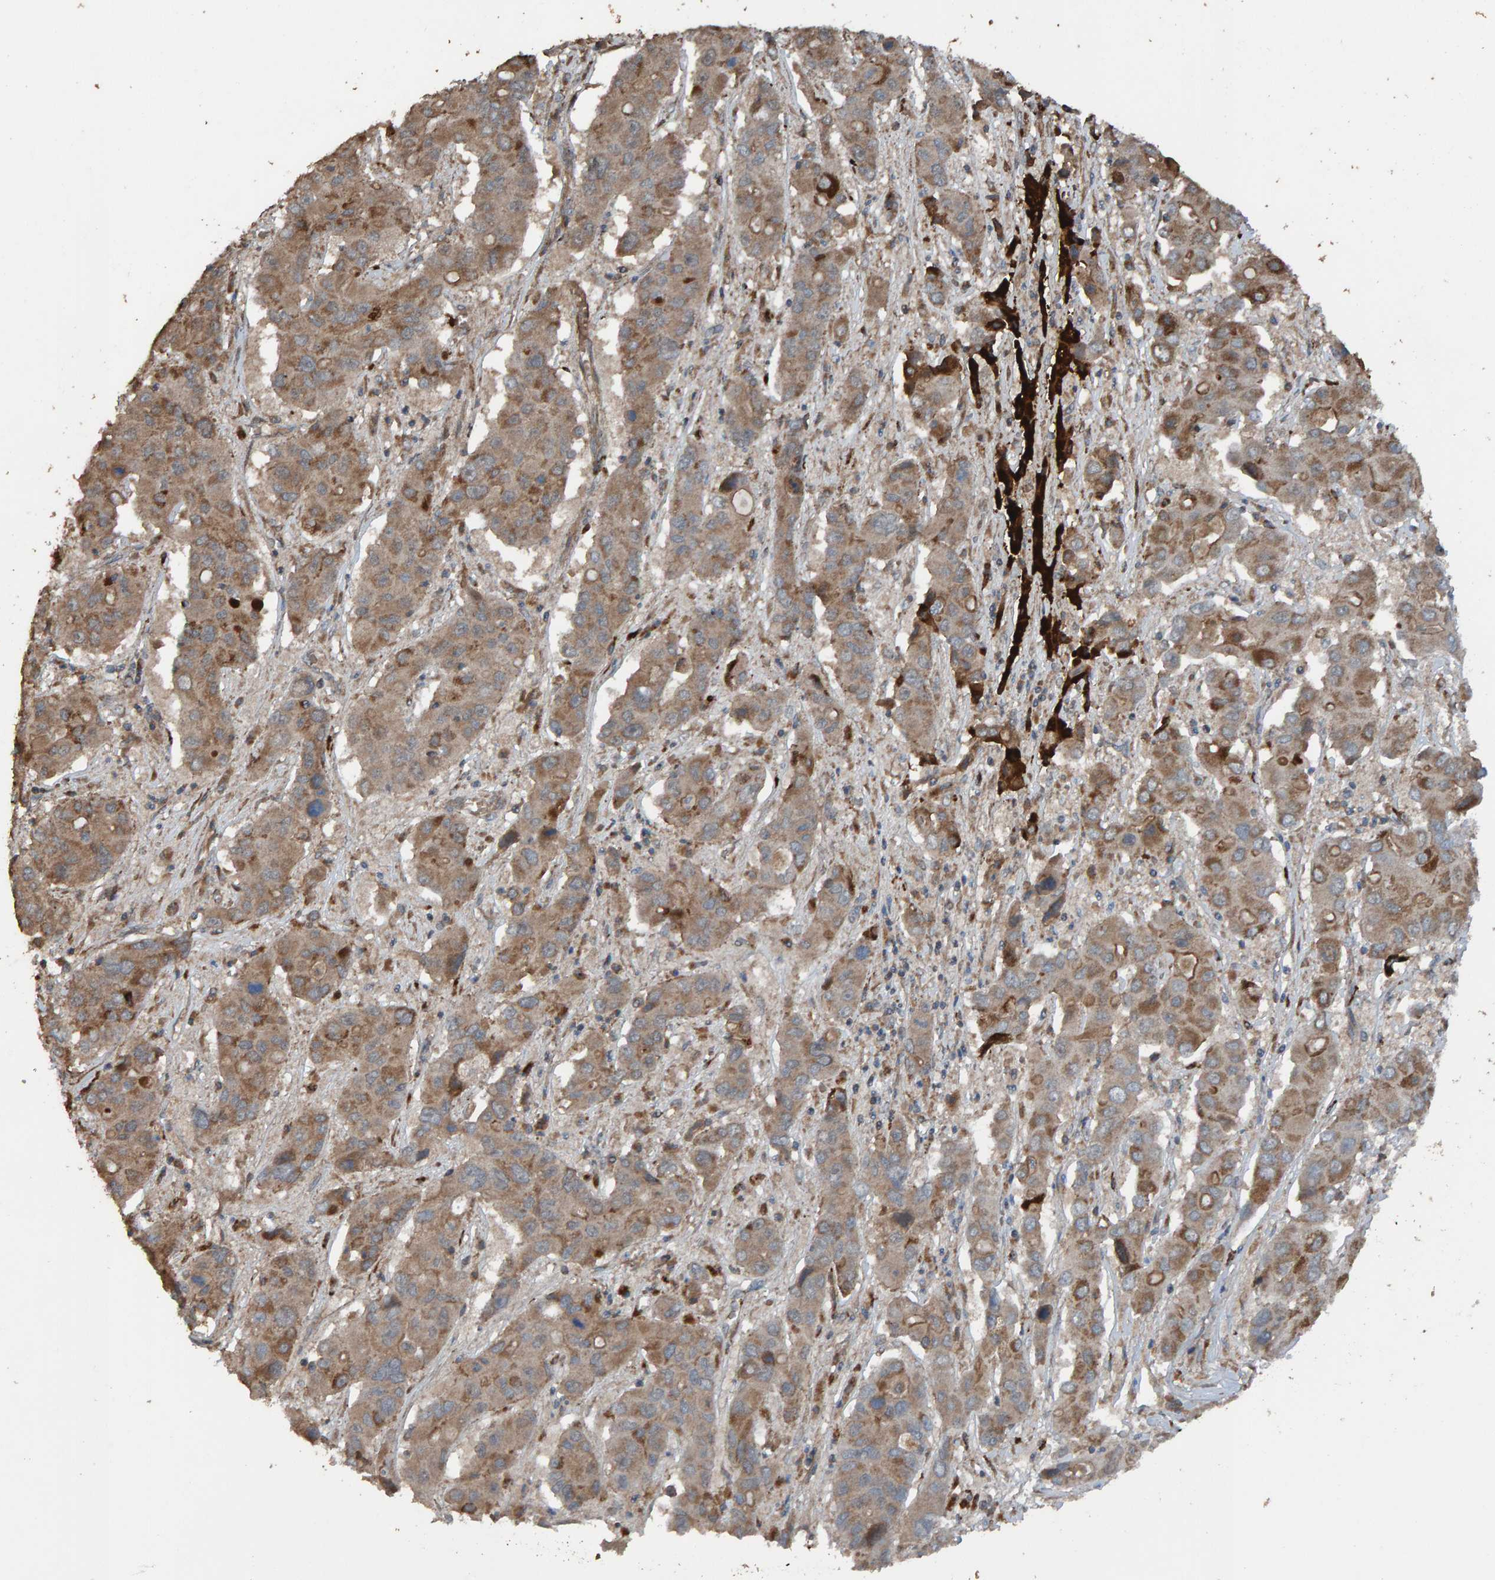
{"staining": {"intensity": "weak", "quantity": ">75%", "location": "cytoplasmic/membranous"}, "tissue": "liver cancer", "cell_type": "Tumor cells", "image_type": "cancer", "snomed": [{"axis": "morphology", "description": "Cholangiocarcinoma"}, {"axis": "topography", "description": "Liver"}], "caption": "Immunohistochemistry of human liver cancer (cholangiocarcinoma) reveals low levels of weak cytoplasmic/membranous positivity in about >75% of tumor cells.", "gene": "DUS1L", "patient": {"sex": "male", "age": 67}}